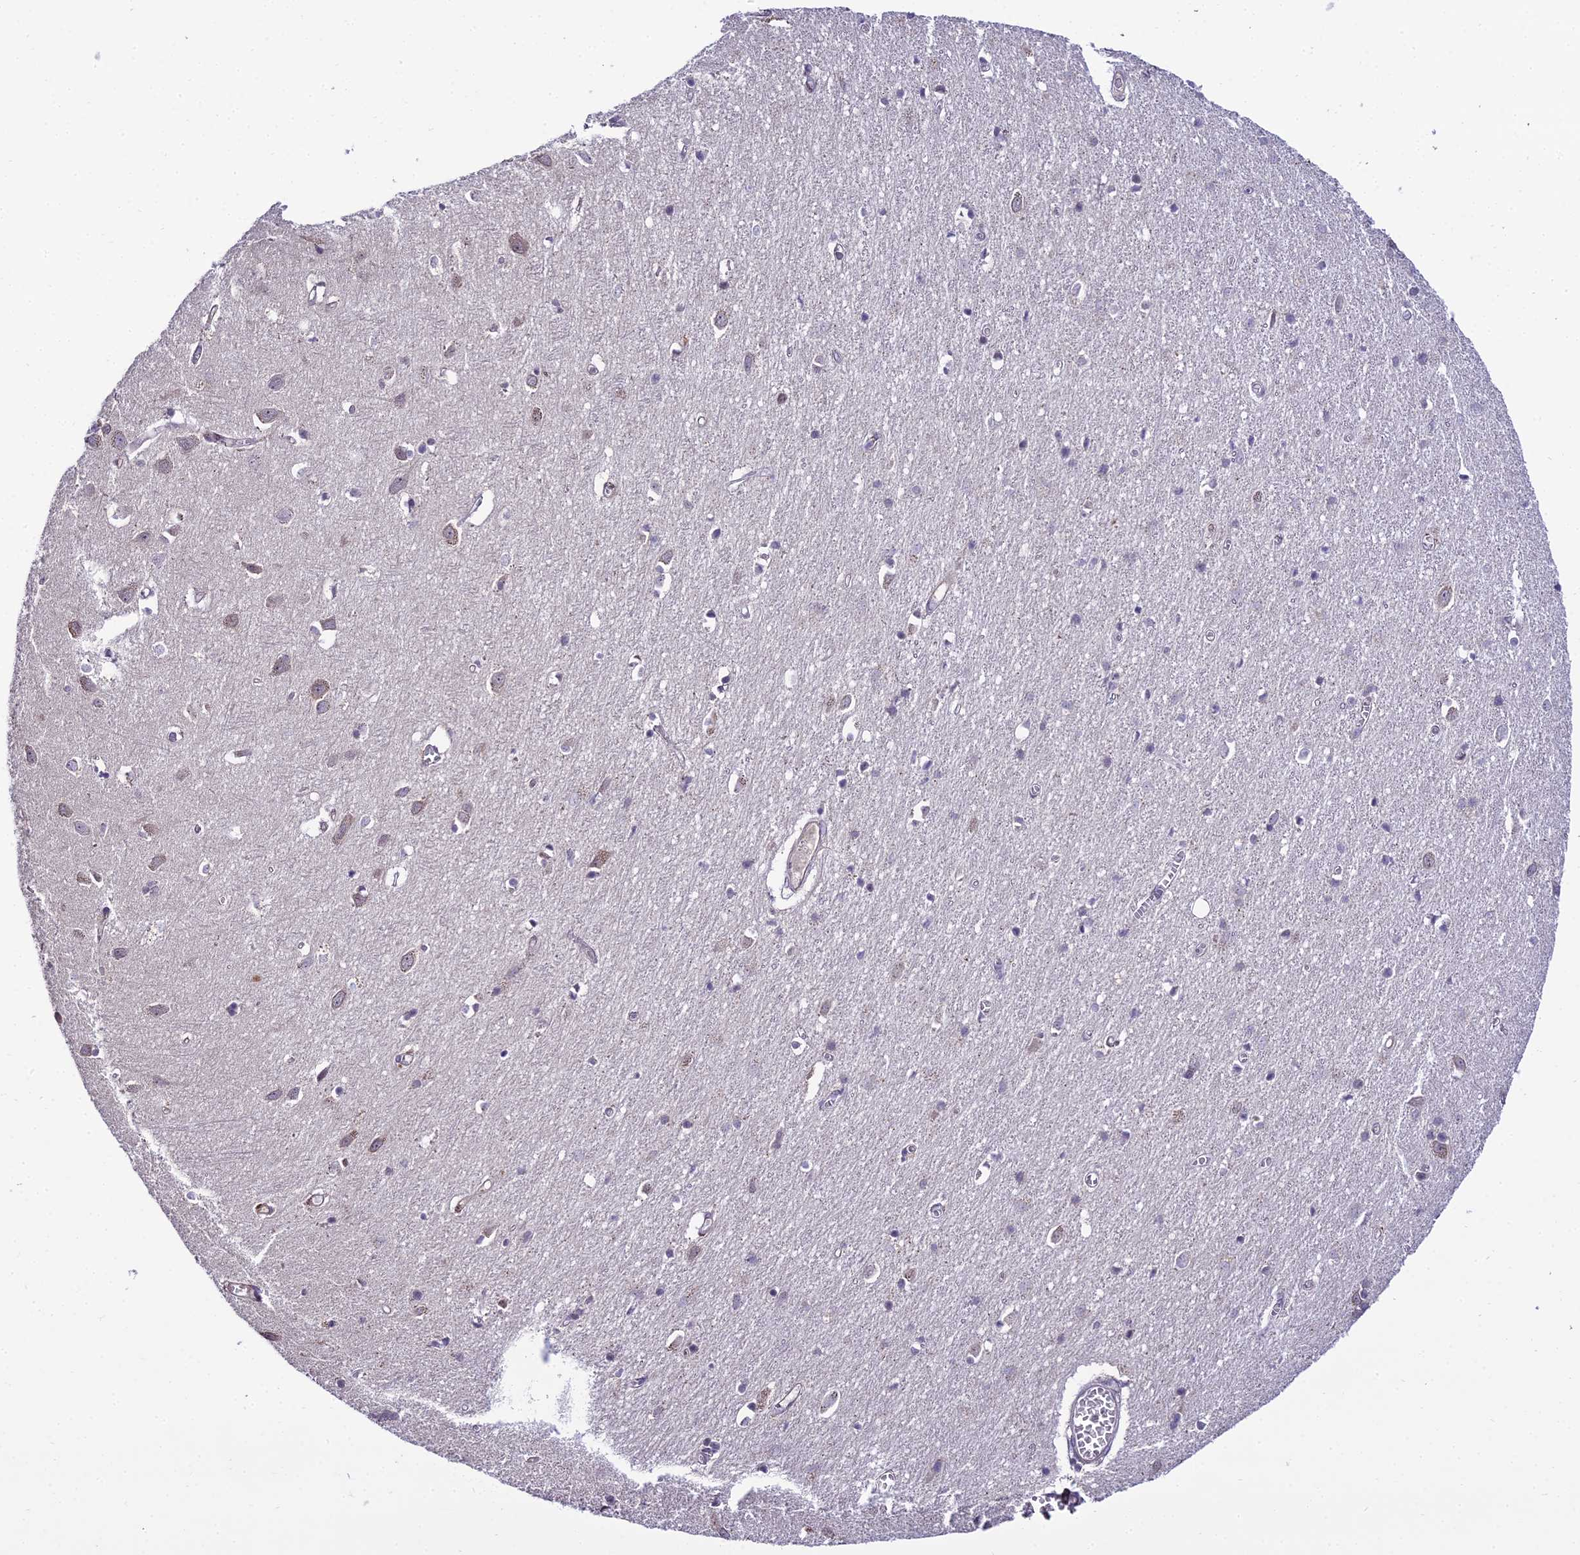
{"staining": {"intensity": "negative", "quantity": "none", "location": "none"}, "tissue": "cerebral cortex", "cell_type": "Endothelial cells", "image_type": "normal", "snomed": [{"axis": "morphology", "description": "Normal tissue, NOS"}, {"axis": "topography", "description": "Cerebral cortex"}], "caption": "Endothelial cells are negative for brown protein staining in unremarkable cerebral cortex. (Immunohistochemistry (ihc), brightfield microscopy, high magnification).", "gene": "ZNF707", "patient": {"sex": "female", "age": 64}}